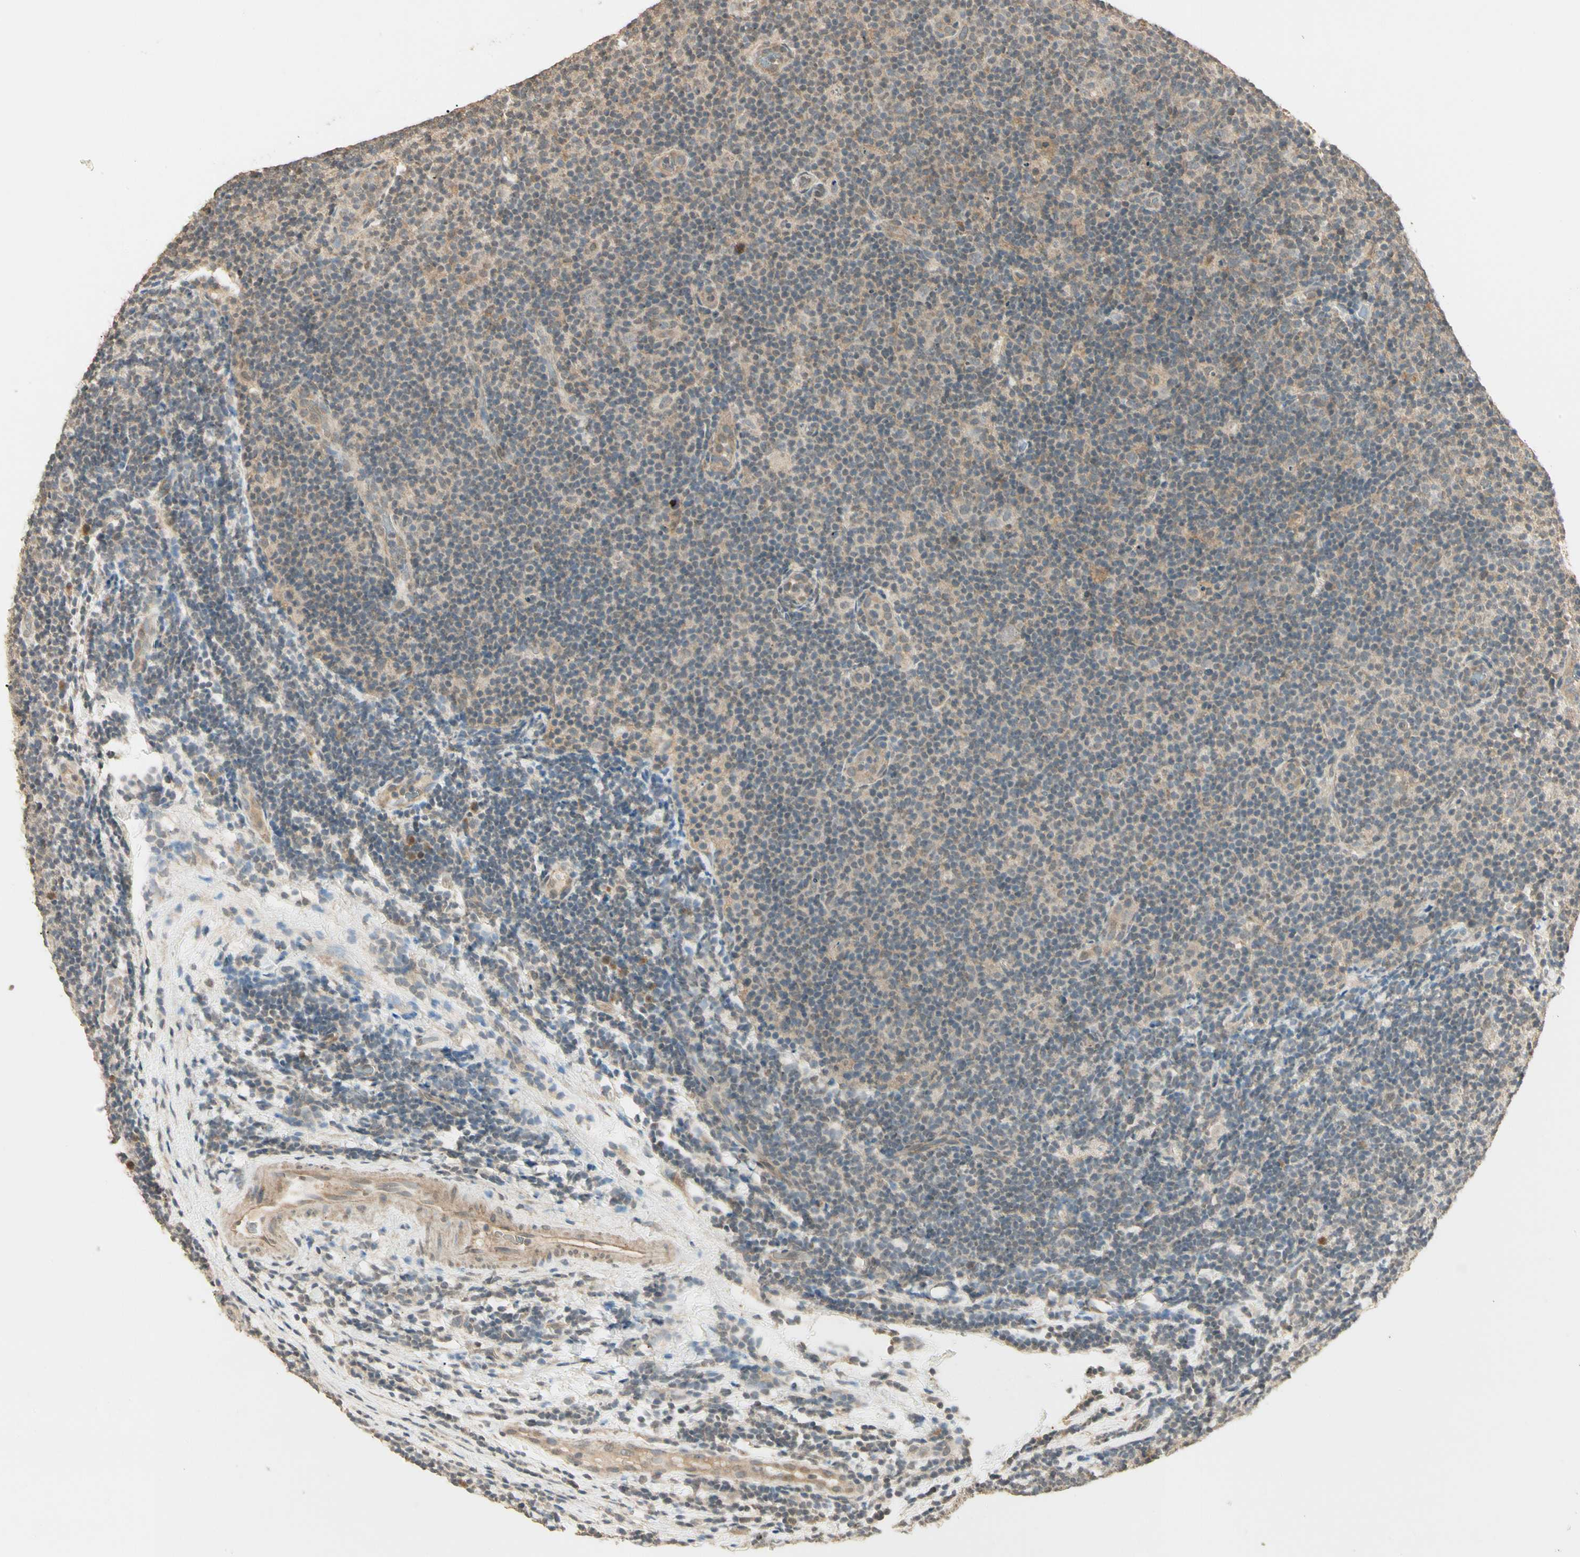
{"staining": {"intensity": "weak", "quantity": ">75%", "location": "cytoplasmic/membranous"}, "tissue": "lymphoma", "cell_type": "Tumor cells", "image_type": "cancer", "snomed": [{"axis": "morphology", "description": "Malignant lymphoma, non-Hodgkin's type, Low grade"}, {"axis": "topography", "description": "Lymph node"}], "caption": "Lymphoma stained with immunohistochemistry (IHC) exhibits weak cytoplasmic/membranous positivity in approximately >75% of tumor cells.", "gene": "SGCA", "patient": {"sex": "male", "age": 83}}